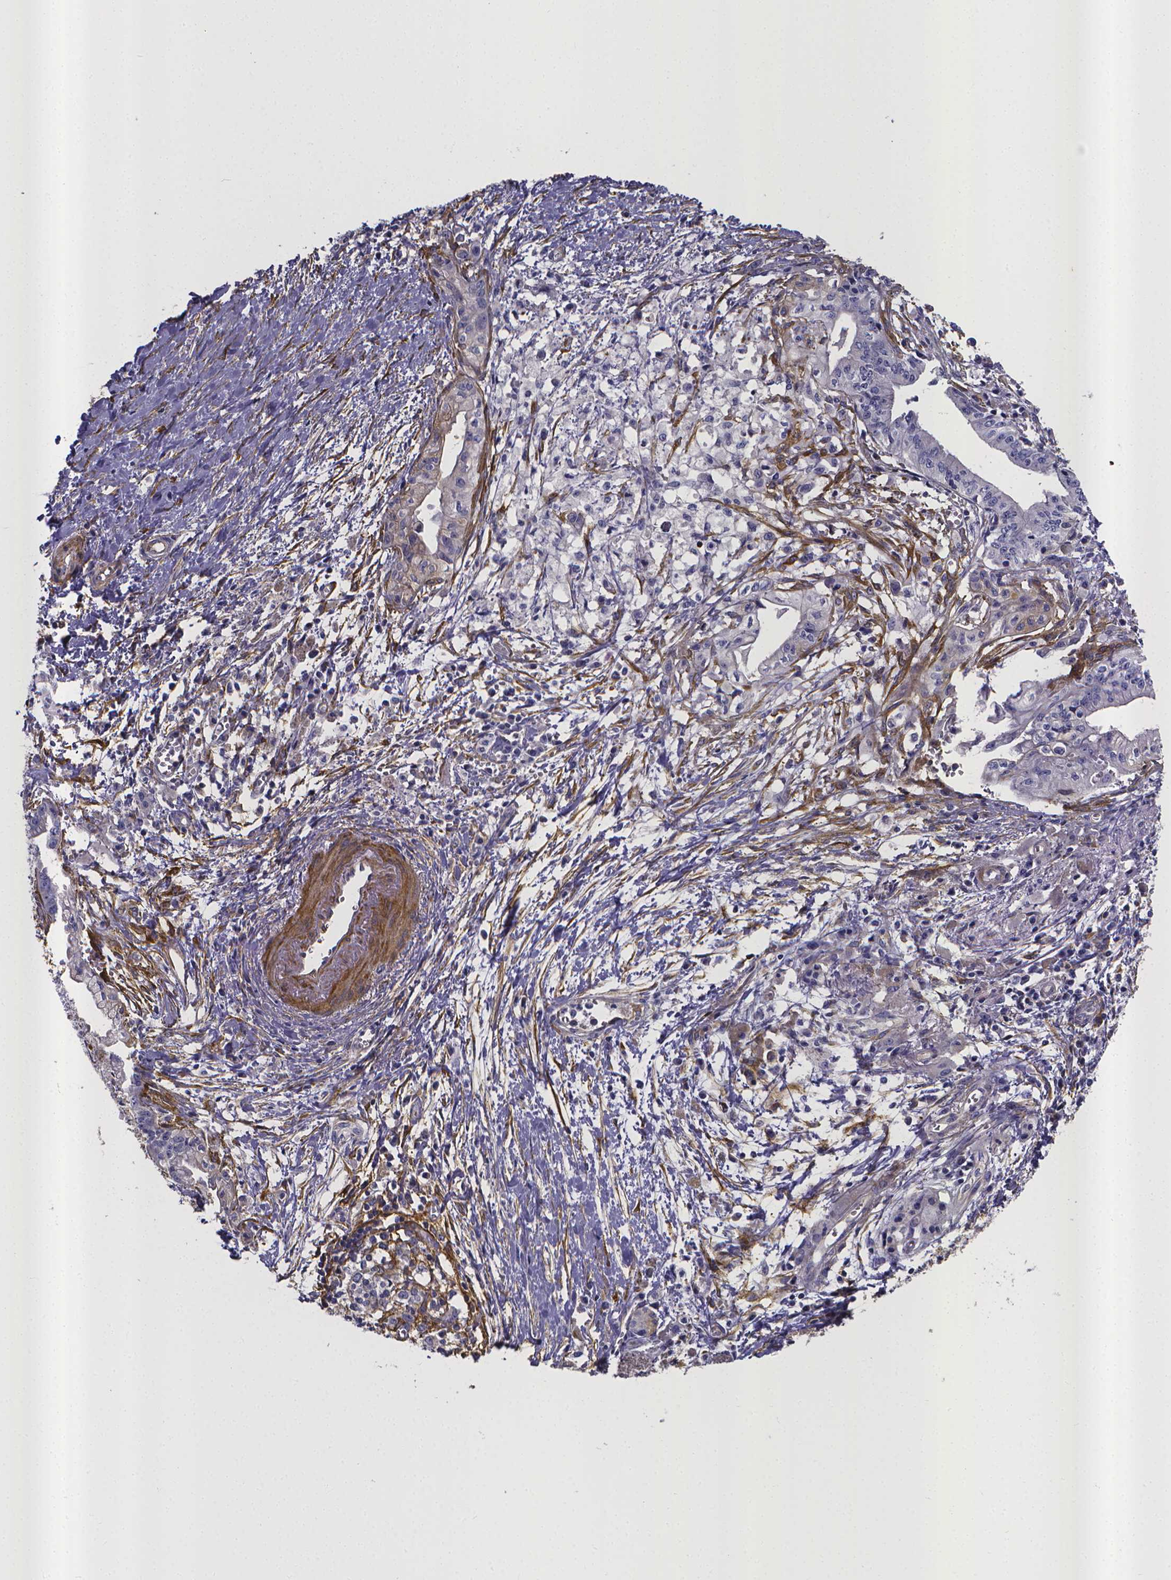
{"staining": {"intensity": "negative", "quantity": "none", "location": "none"}, "tissue": "pancreatic cancer", "cell_type": "Tumor cells", "image_type": "cancer", "snomed": [{"axis": "morphology", "description": "Adenocarcinoma, NOS"}, {"axis": "topography", "description": "Pancreas"}], "caption": "Tumor cells show no significant expression in adenocarcinoma (pancreatic).", "gene": "RERG", "patient": {"sex": "female", "age": 61}}